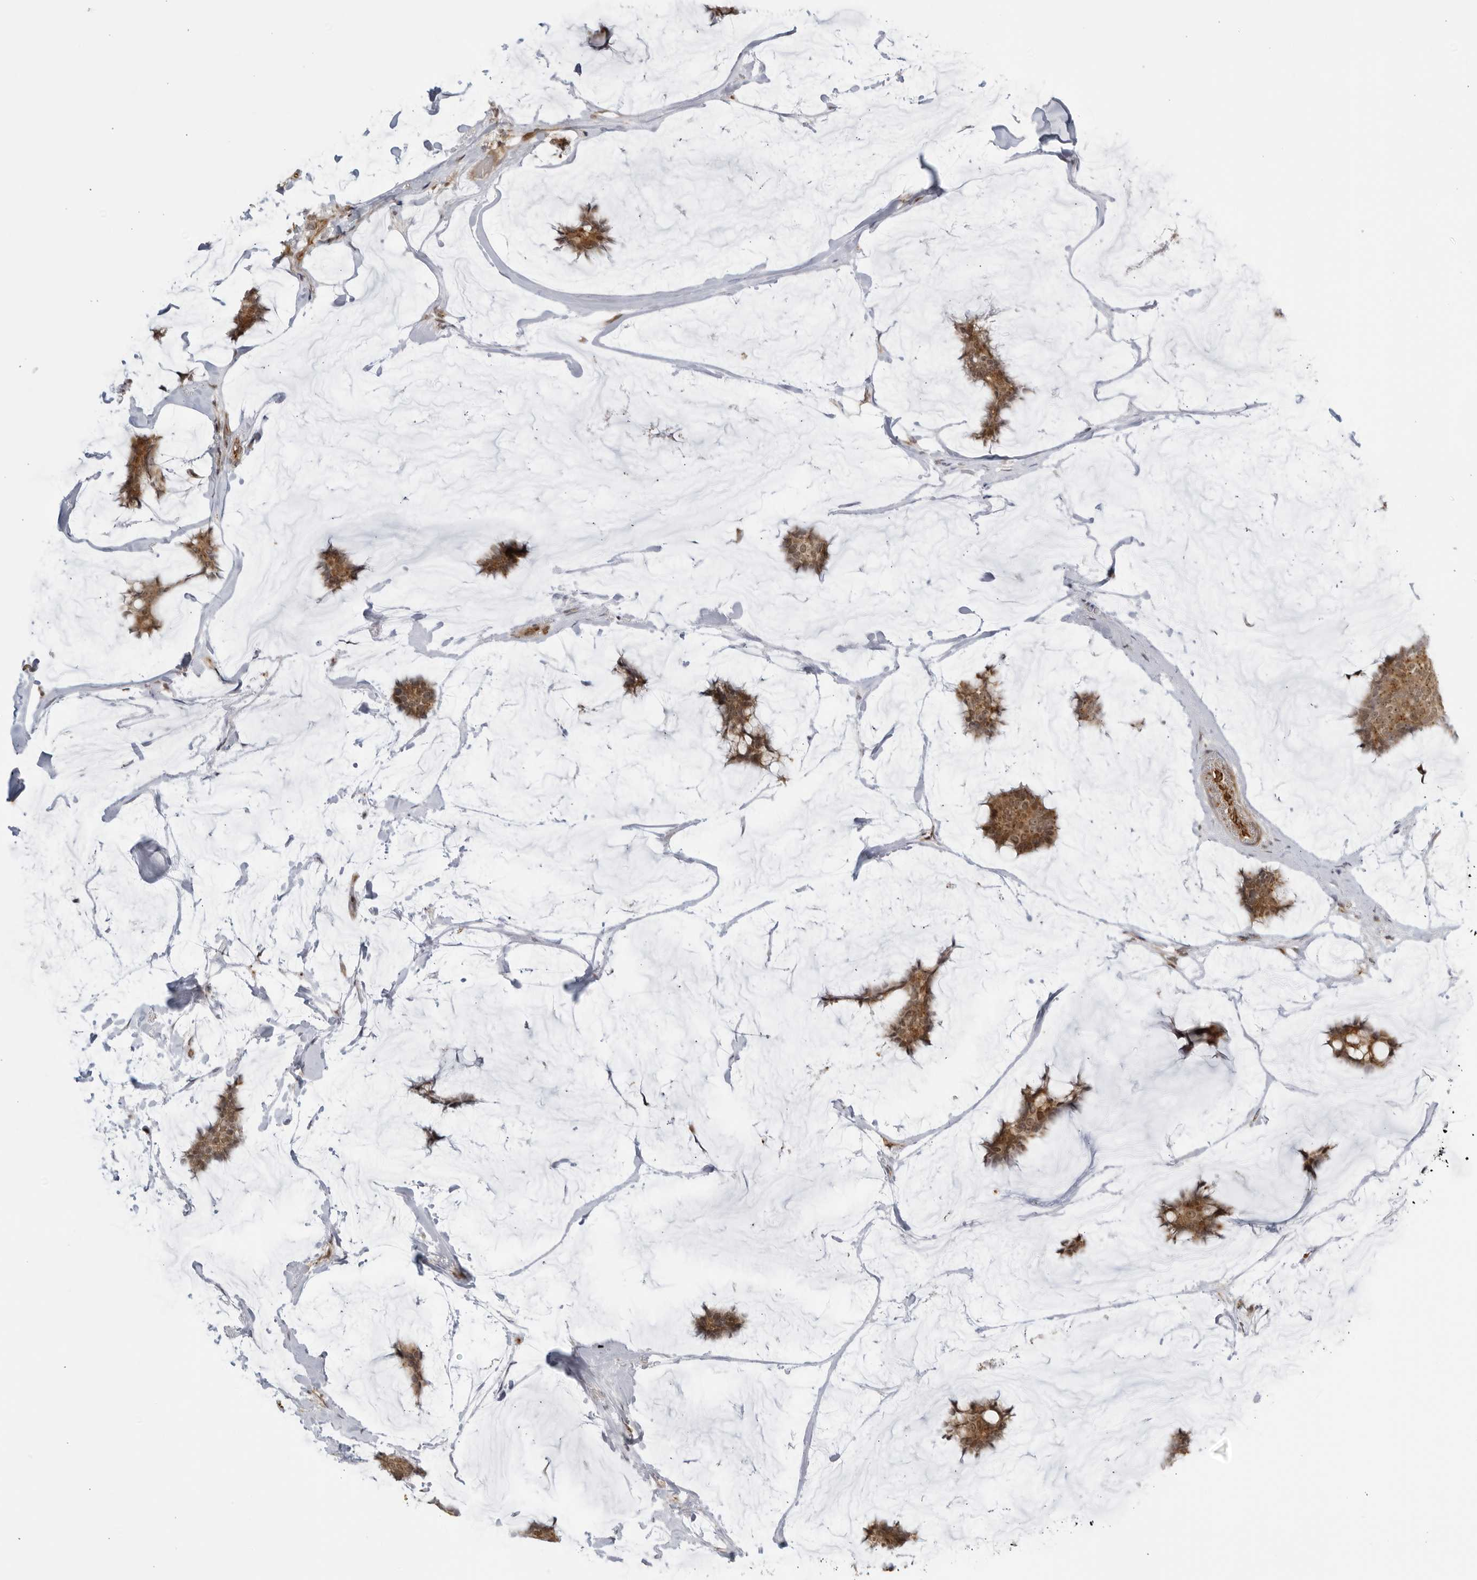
{"staining": {"intensity": "moderate", "quantity": ">75%", "location": "cytoplasmic/membranous,nuclear"}, "tissue": "breast cancer", "cell_type": "Tumor cells", "image_type": "cancer", "snomed": [{"axis": "morphology", "description": "Duct carcinoma"}, {"axis": "topography", "description": "Breast"}], "caption": "A brown stain labels moderate cytoplasmic/membranous and nuclear expression of a protein in invasive ductal carcinoma (breast) tumor cells.", "gene": "TCF21", "patient": {"sex": "female", "age": 93}}